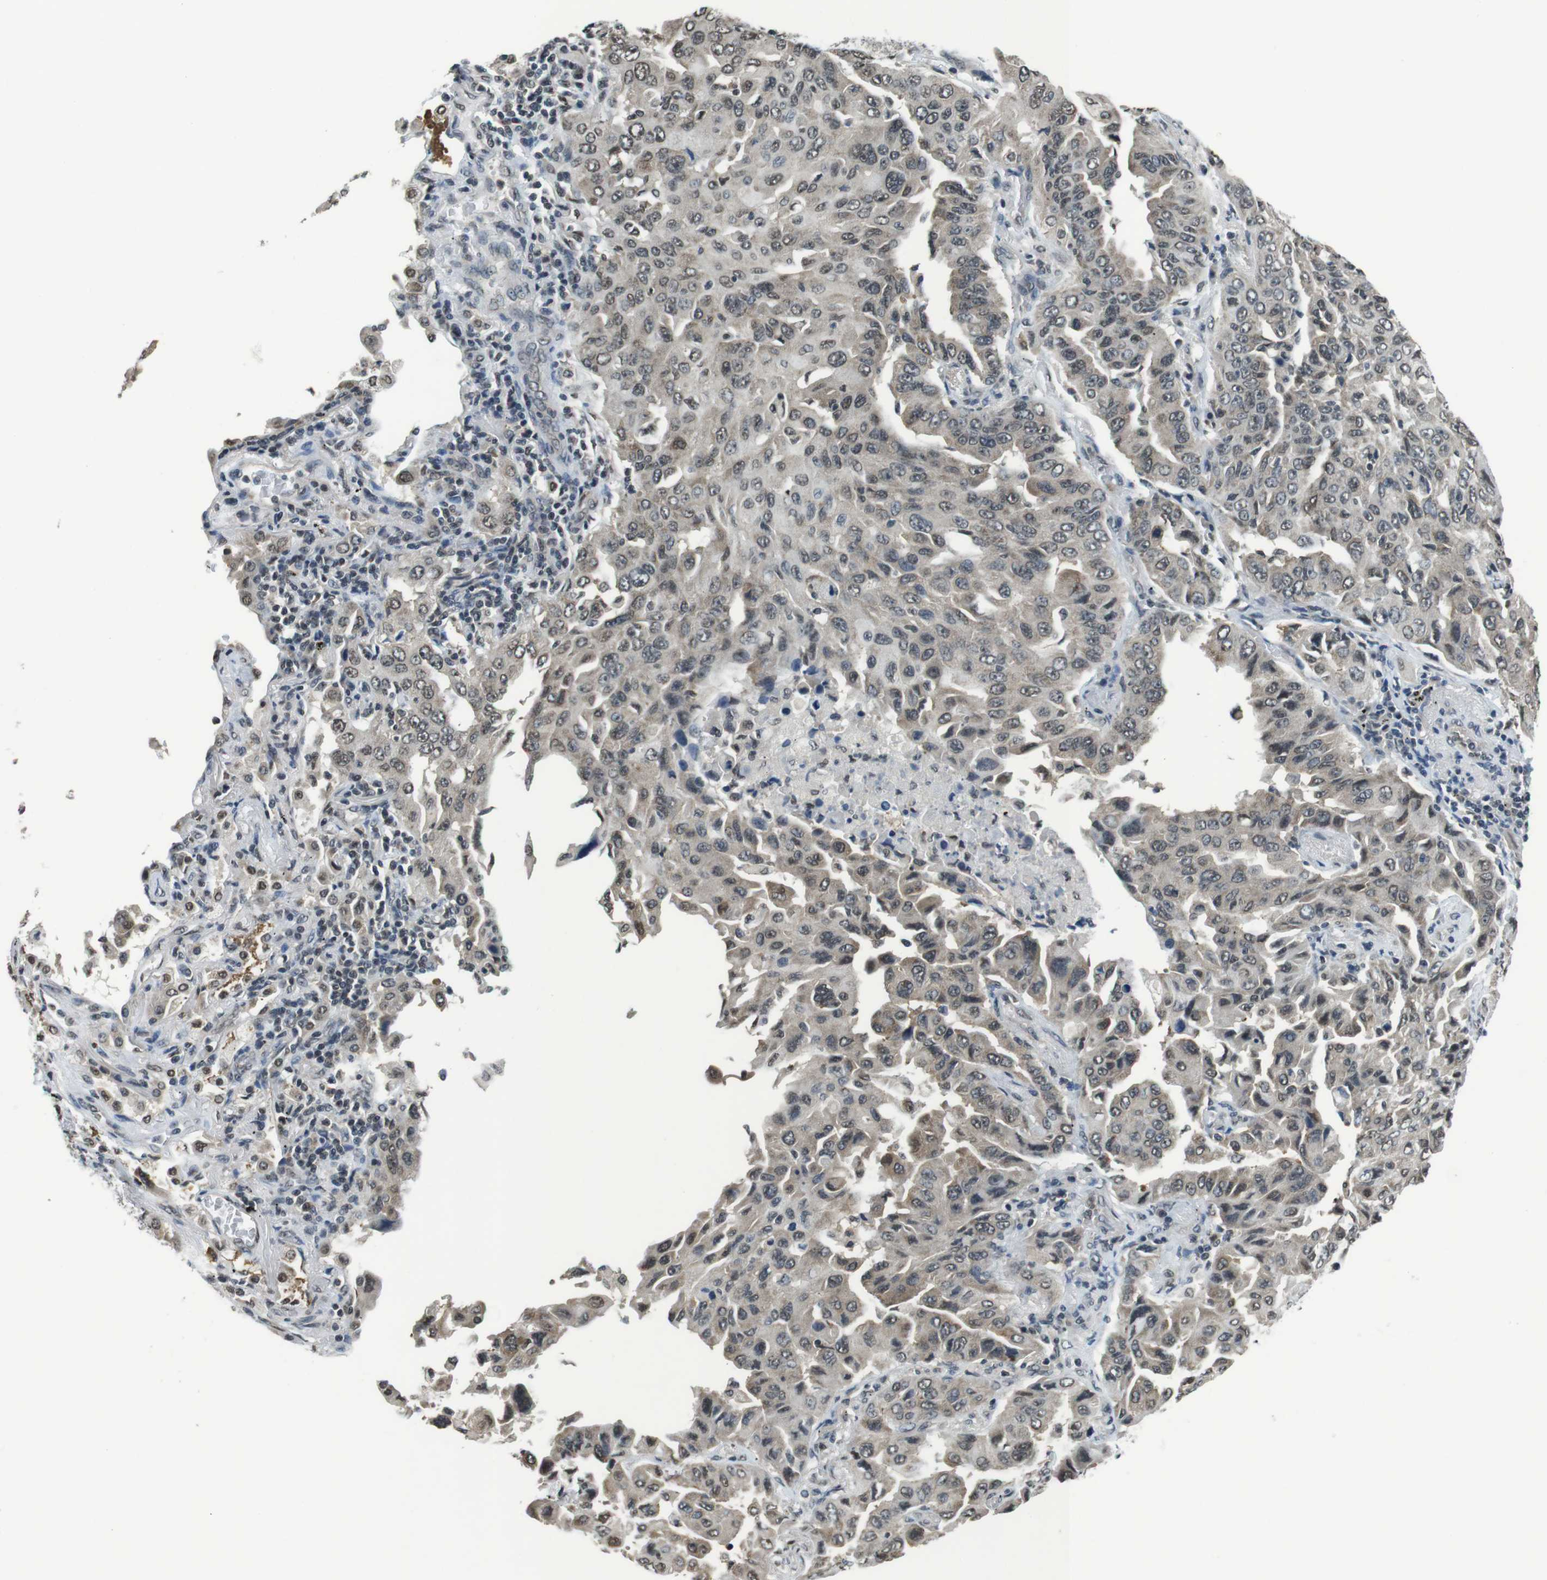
{"staining": {"intensity": "weak", "quantity": ">75%", "location": "cytoplasmic/membranous,nuclear"}, "tissue": "lung cancer", "cell_type": "Tumor cells", "image_type": "cancer", "snomed": [{"axis": "morphology", "description": "Adenocarcinoma, NOS"}, {"axis": "topography", "description": "Lung"}], "caption": "Protein analysis of lung cancer (adenocarcinoma) tissue reveals weak cytoplasmic/membranous and nuclear expression in approximately >75% of tumor cells.", "gene": "NEK4", "patient": {"sex": "female", "age": 65}}